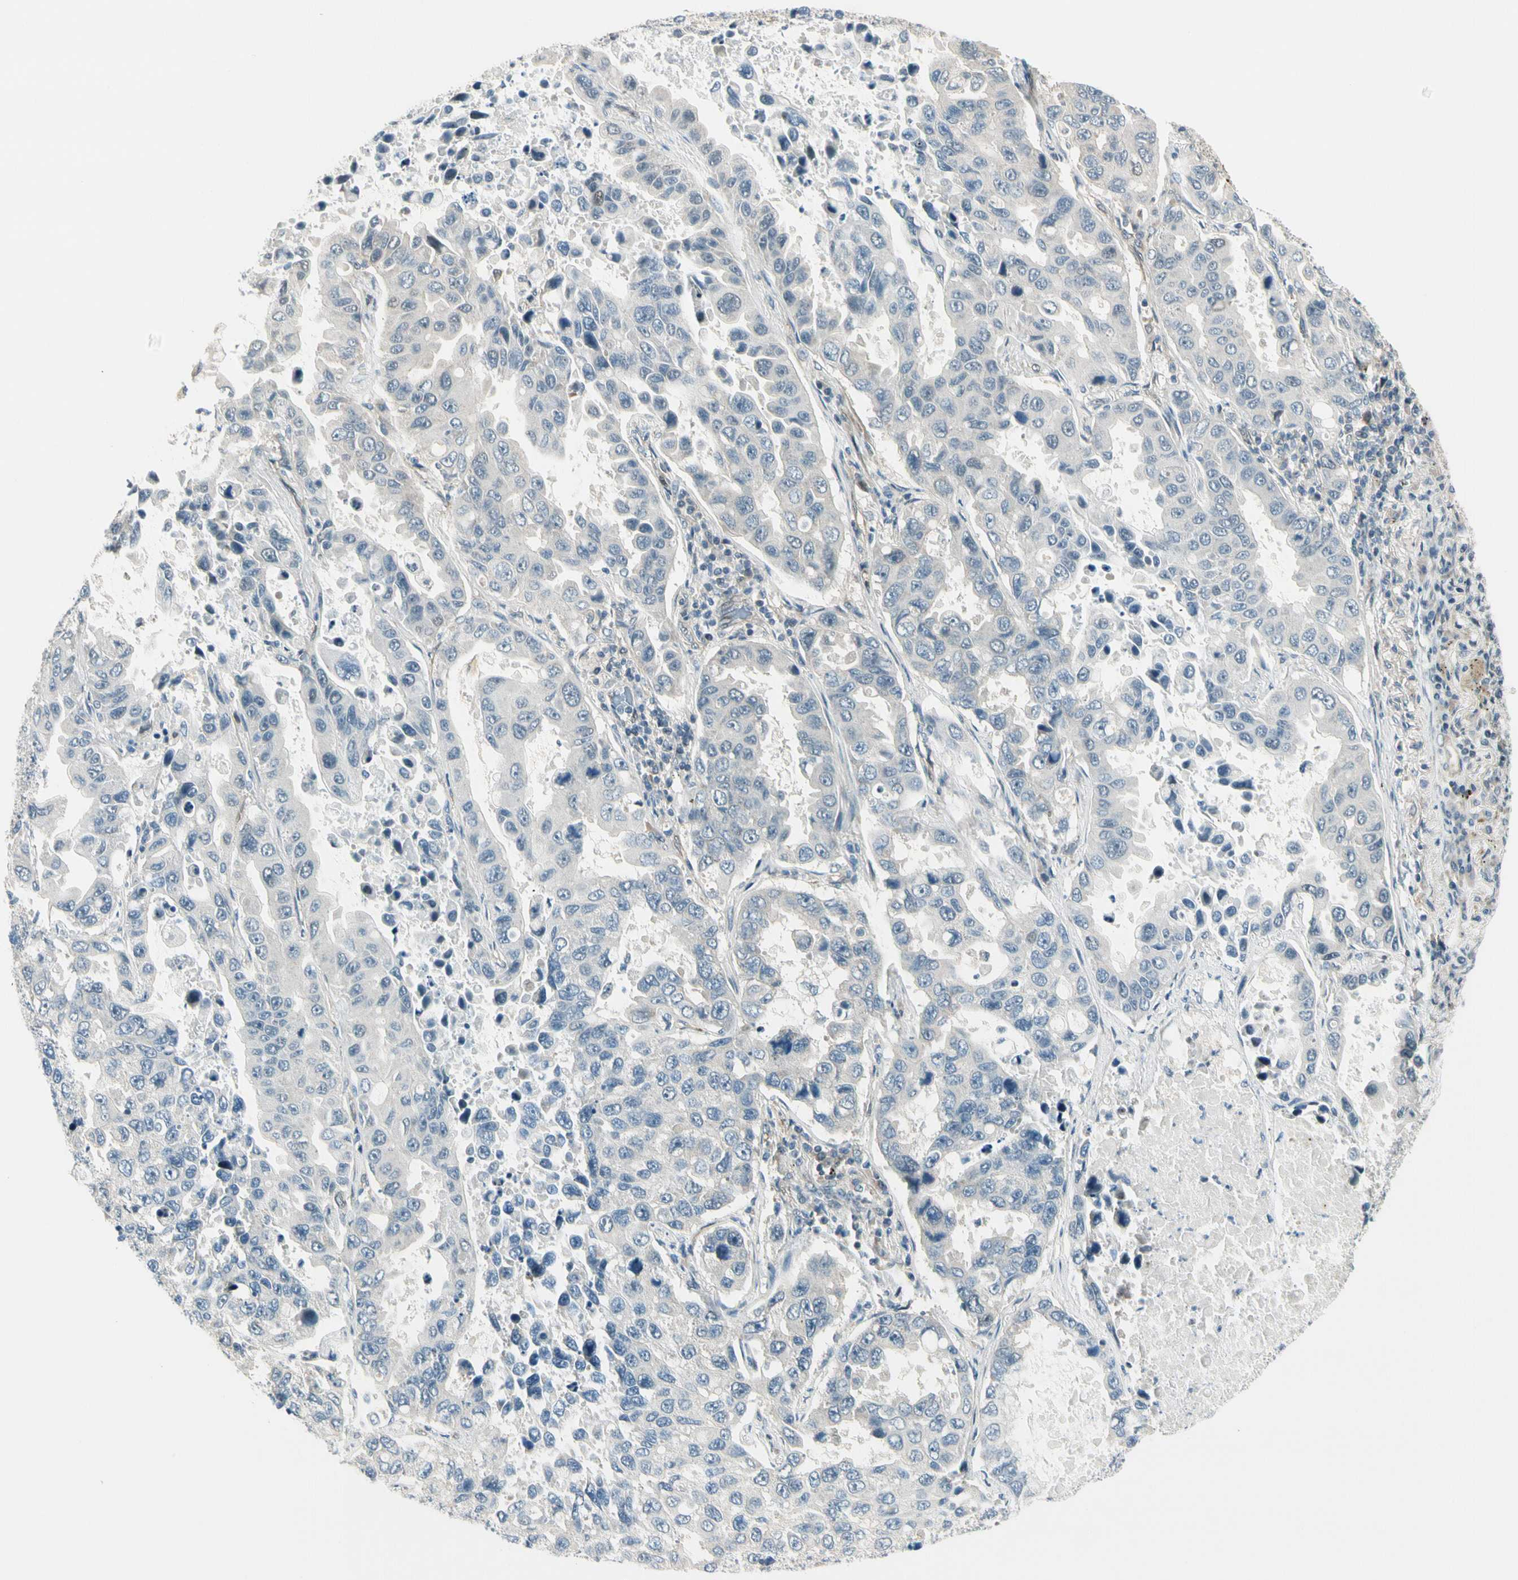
{"staining": {"intensity": "negative", "quantity": "none", "location": "none"}, "tissue": "lung cancer", "cell_type": "Tumor cells", "image_type": "cancer", "snomed": [{"axis": "morphology", "description": "Adenocarcinoma, NOS"}, {"axis": "topography", "description": "Lung"}], "caption": "Tumor cells show no significant positivity in lung cancer.", "gene": "SVBP", "patient": {"sex": "male", "age": 64}}